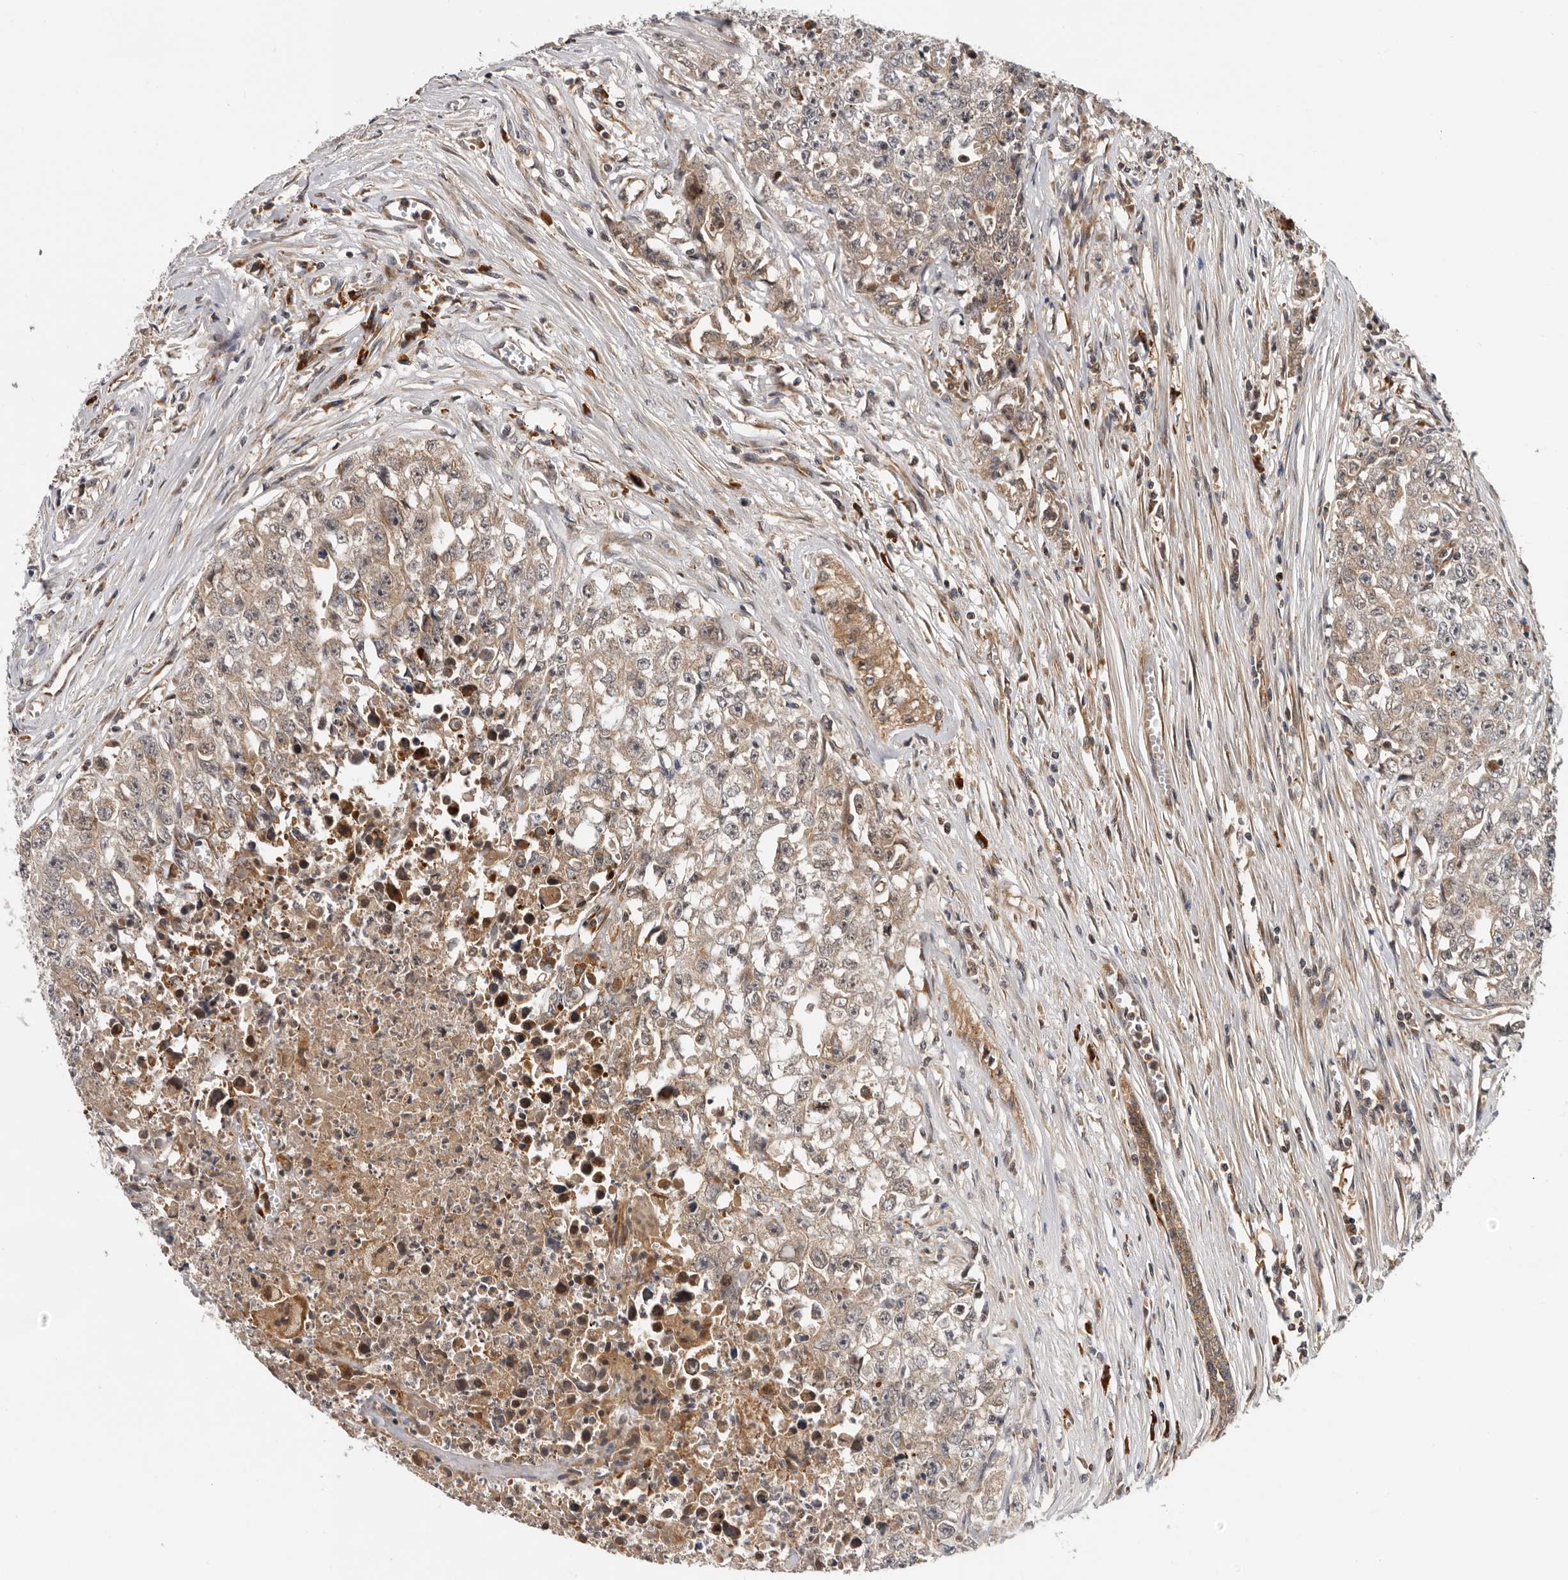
{"staining": {"intensity": "weak", "quantity": "25%-75%", "location": "cytoplasmic/membranous"}, "tissue": "testis cancer", "cell_type": "Tumor cells", "image_type": "cancer", "snomed": [{"axis": "morphology", "description": "Seminoma, NOS"}, {"axis": "morphology", "description": "Carcinoma, Embryonal, NOS"}, {"axis": "topography", "description": "Testis"}], "caption": "Weak cytoplasmic/membranous expression is appreciated in approximately 25%-75% of tumor cells in testis cancer (seminoma).", "gene": "RNF157", "patient": {"sex": "male", "age": 43}}